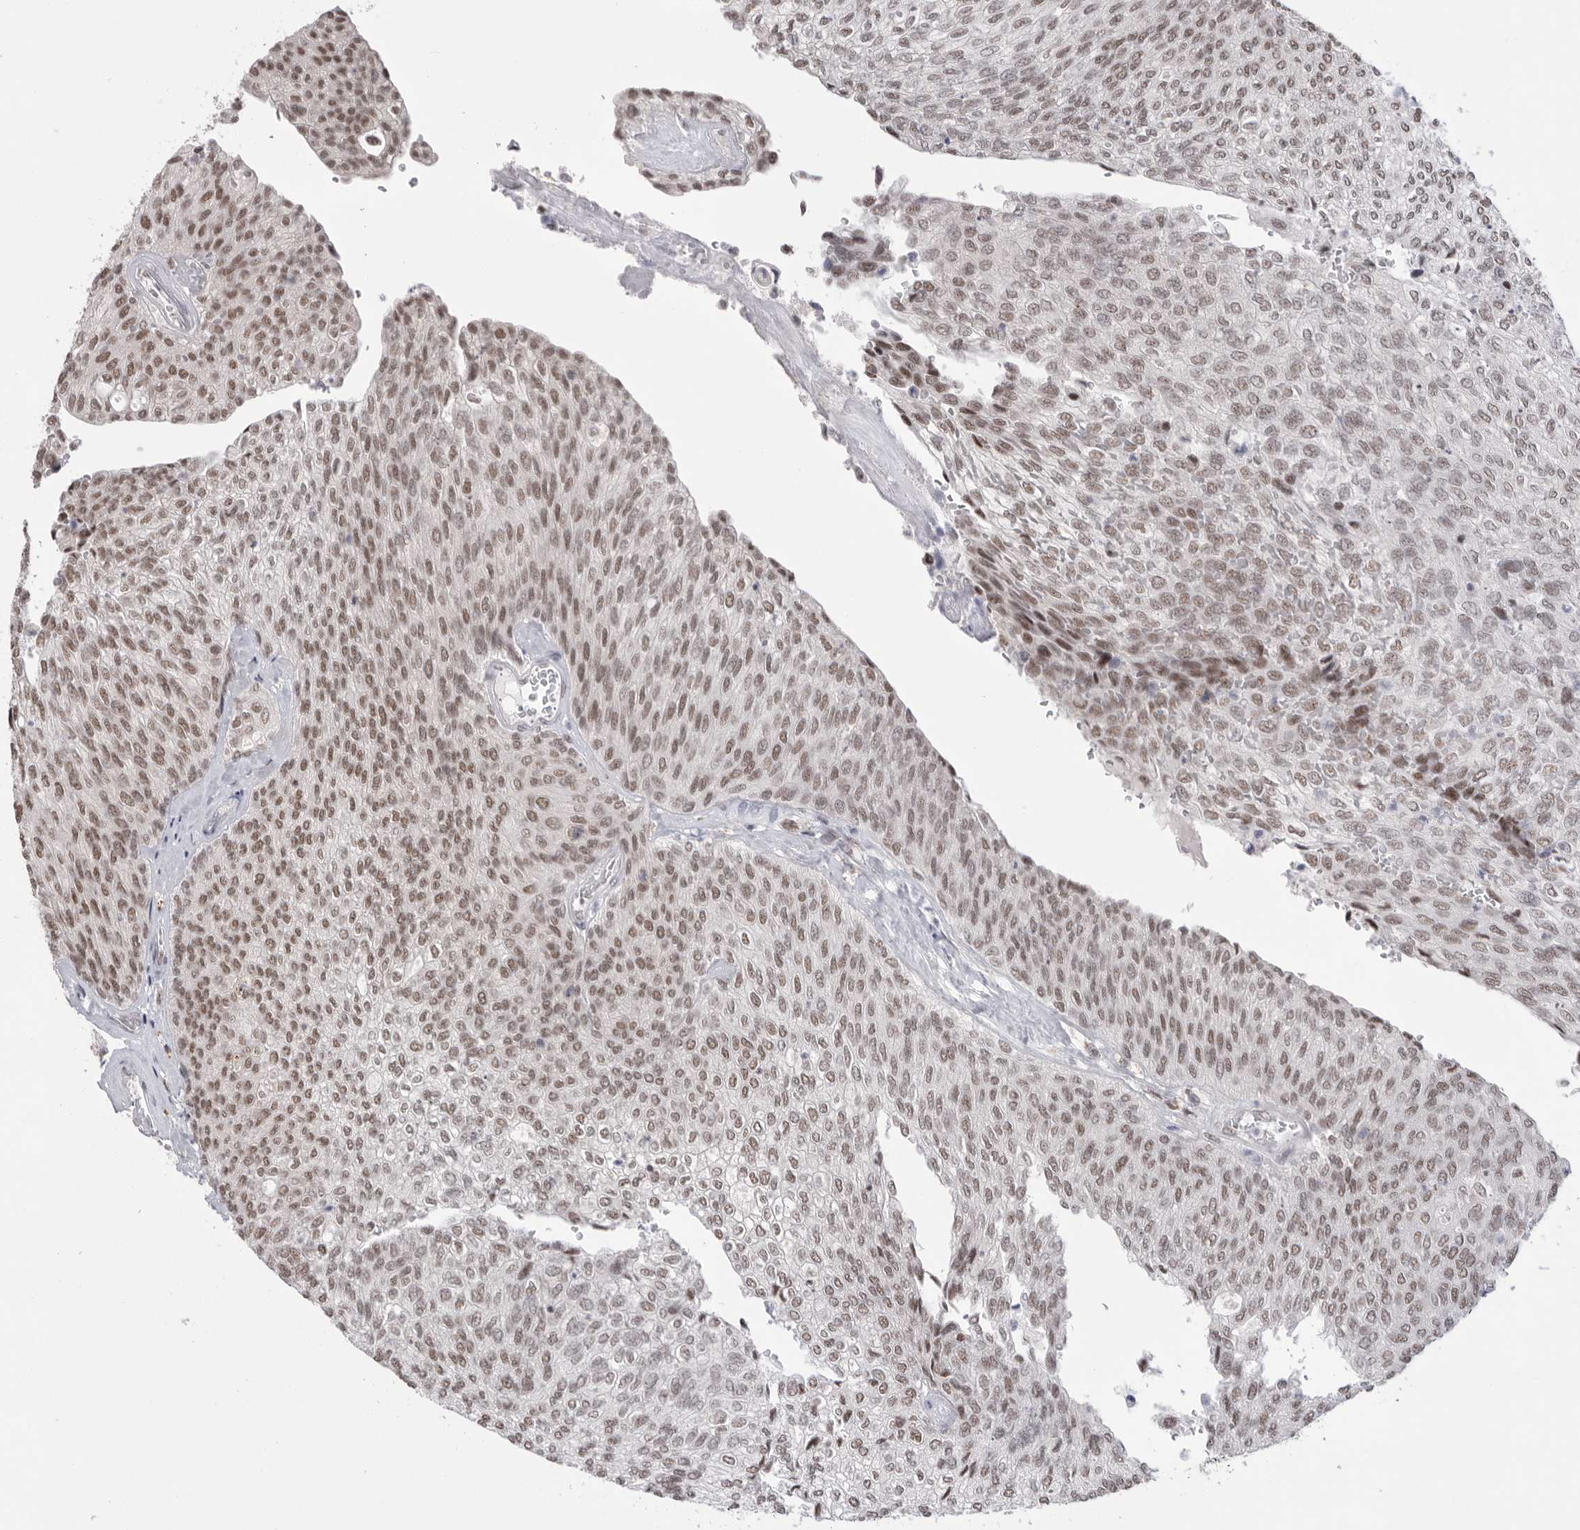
{"staining": {"intensity": "moderate", "quantity": "25%-75%", "location": "nuclear"}, "tissue": "urothelial cancer", "cell_type": "Tumor cells", "image_type": "cancer", "snomed": [{"axis": "morphology", "description": "Urothelial carcinoma, Low grade"}, {"axis": "topography", "description": "Urinary bladder"}], "caption": "This is an image of IHC staining of urothelial cancer, which shows moderate positivity in the nuclear of tumor cells.", "gene": "BCLAF3", "patient": {"sex": "female", "age": 79}}